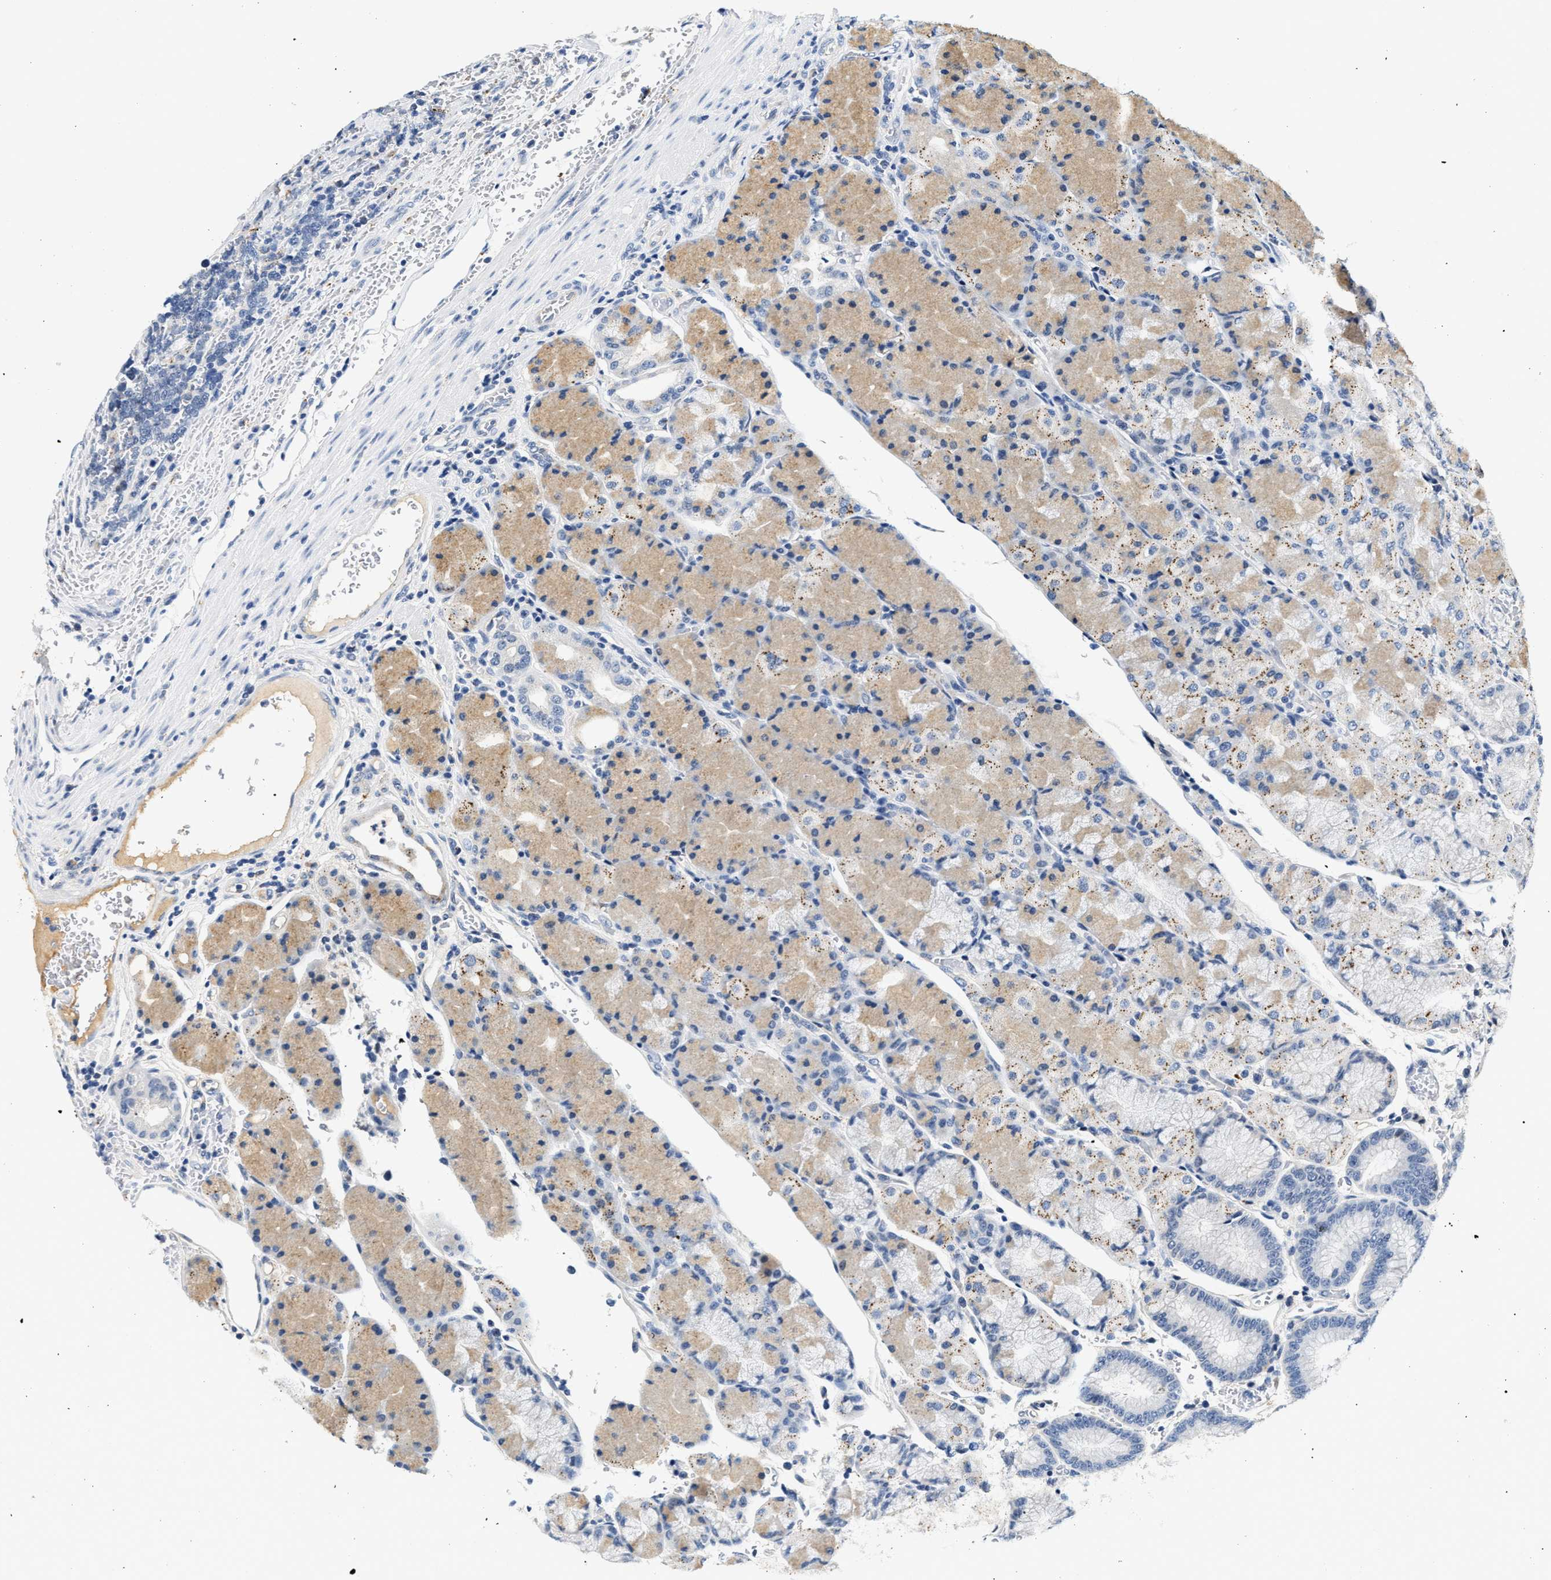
{"staining": {"intensity": "weak", "quantity": "25%-75%", "location": "cytoplasmic/membranous"}, "tissue": "stomach", "cell_type": "Glandular cells", "image_type": "normal", "snomed": [{"axis": "morphology", "description": "Normal tissue, NOS"}, {"axis": "morphology", "description": "Carcinoid, malignant, NOS"}, {"axis": "topography", "description": "Stomach, upper"}], "caption": "A micrograph of stomach stained for a protein demonstrates weak cytoplasmic/membranous brown staining in glandular cells. (DAB IHC with brightfield microscopy, high magnification).", "gene": "MED22", "patient": {"sex": "male", "age": 39}}